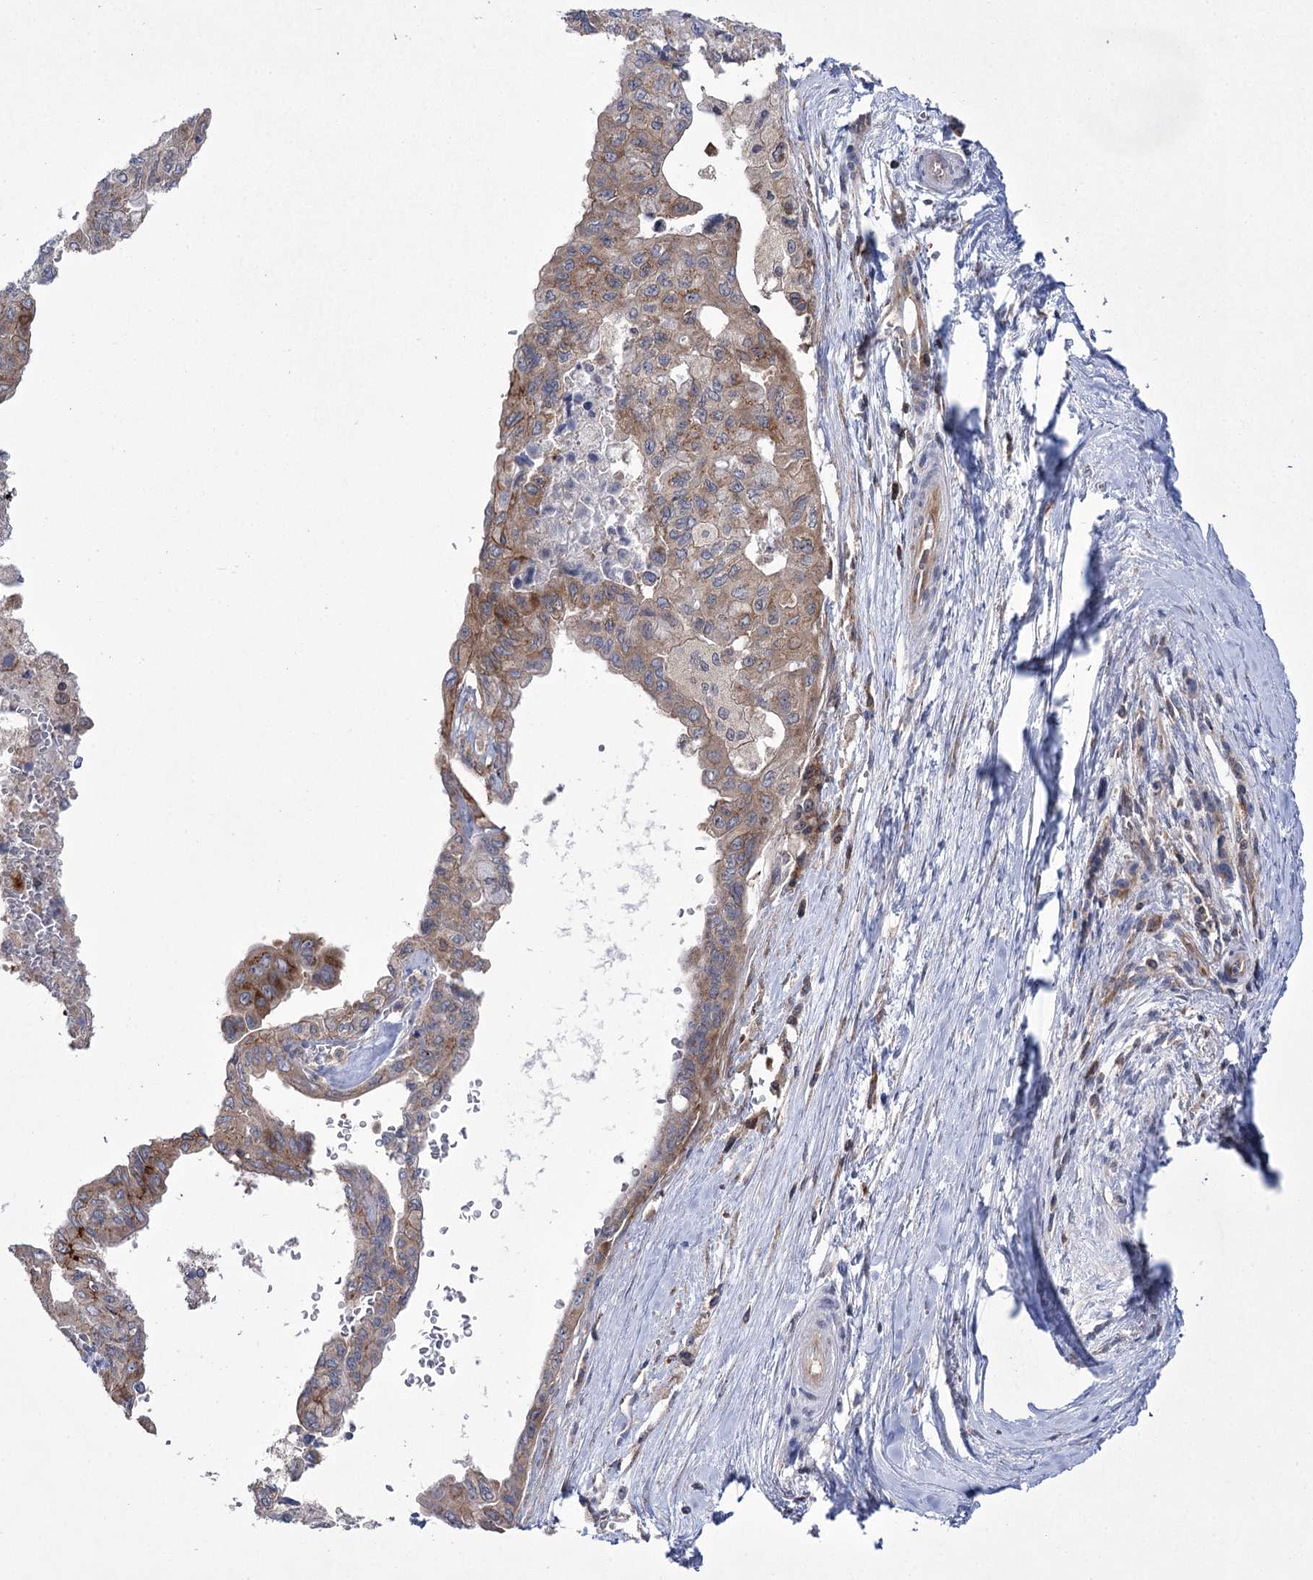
{"staining": {"intensity": "moderate", "quantity": ">75%", "location": "cytoplasmic/membranous"}, "tissue": "pancreatic cancer", "cell_type": "Tumor cells", "image_type": "cancer", "snomed": [{"axis": "morphology", "description": "Adenocarcinoma, NOS"}, {"axis": "topography", "description": "Pancreas"}], "caption": "This micrograph demonstrates immunohistochemistry staining of human pancreatic cancer (adenocarcinoma), with medium moderate cytoplasmic/membranous expression in approximately >75% of tumor cells.", "gene": "ZNF622", "patient": {"sex": "male", "age": 51}}